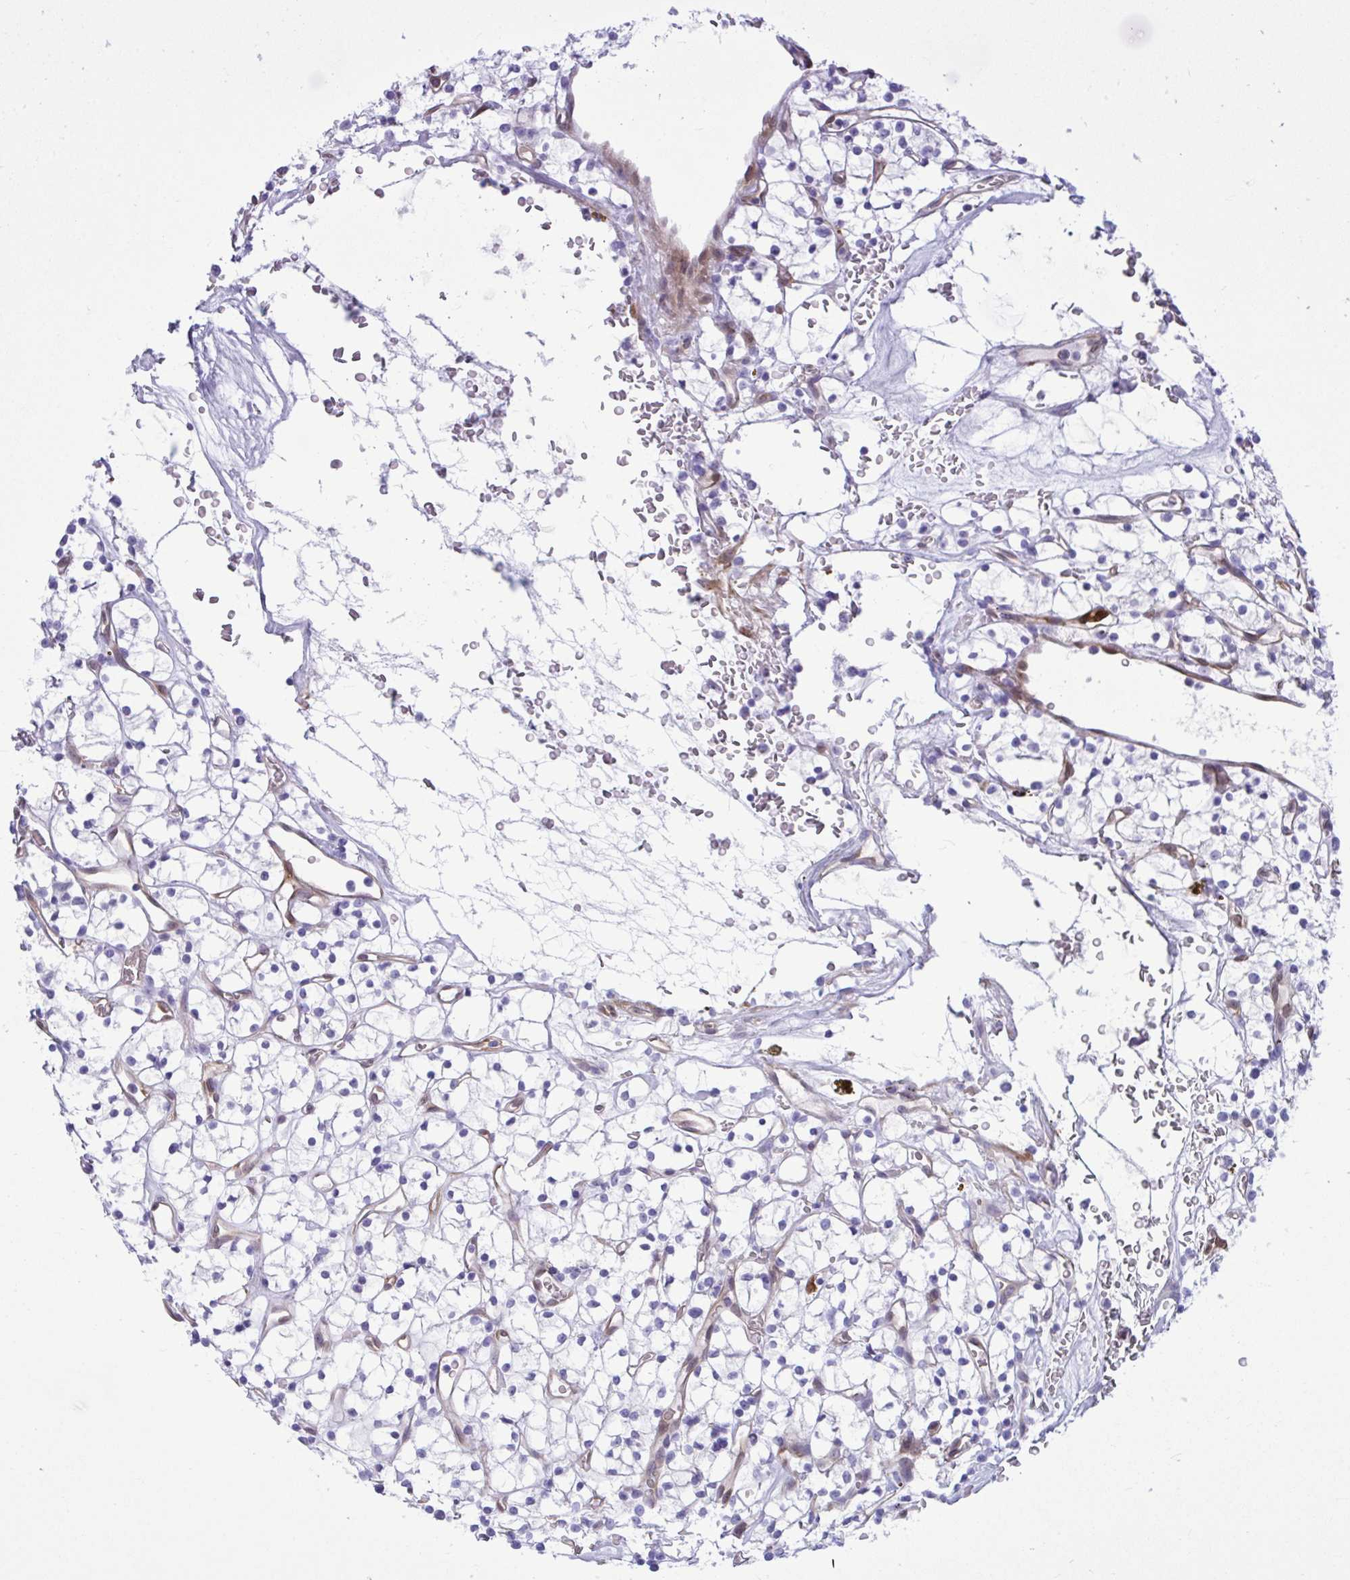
{"staining": {"intensity": "negative", "quantity": "none", "location": "none"}, "tissue": "renal cancer", "cell_type": "Tumor cells", "image_type": "cancer", "snomed": [{"axis": "morphology", "description": "Adenocarcinoma, NOS"}, {"axis": "topography", "description": "Kidney"}], "caption": "Adenocarcinoma (renal) was stained to show a protein in brown. There is no significant staining in tumor cells.", "gene": "LIMS2", "patient": {"sex": "female", "age": 64}}